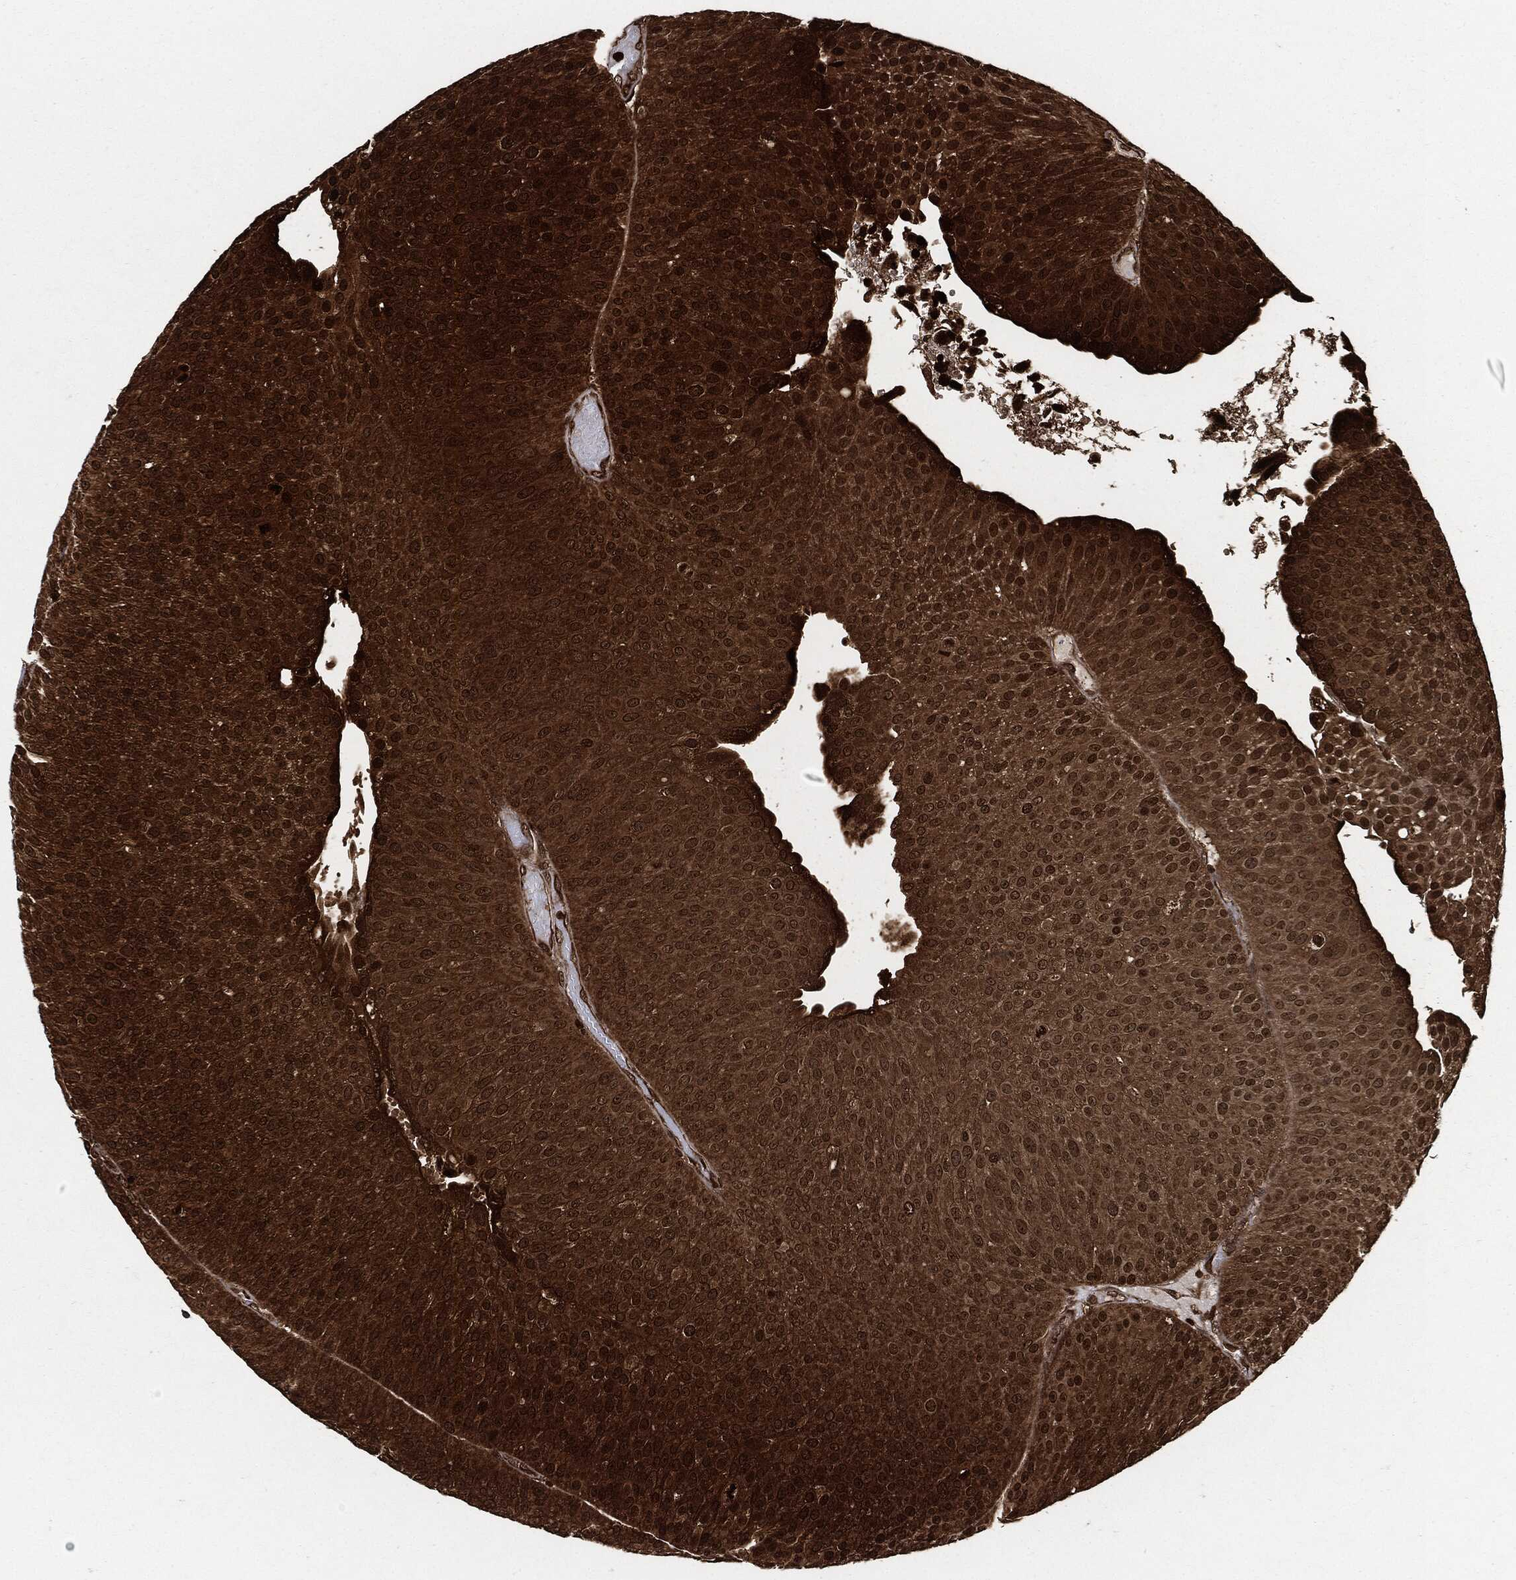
{"staining": {"intensity": "strong", "quantity": ">75%", "location": "cytoplasmic/membranous"}, "tissue": "urothelial cancer", "cell_type": "Tumor cells", "image_type": "cancer", "snomed": [{"axis": "morphology", "description": "Urothelial carcinoma, Low grade"}, {"axis": "topography", "description": "Urinary bladder"}], "caption": "Immunohistochemistry (IHC) of human urothelial cancer displays high levels of strong cytoplasmic/membranous staining in about >75% of tumor cells.", "gene": "YWHAB", "patient": {"sex": "male", "age": 65}}